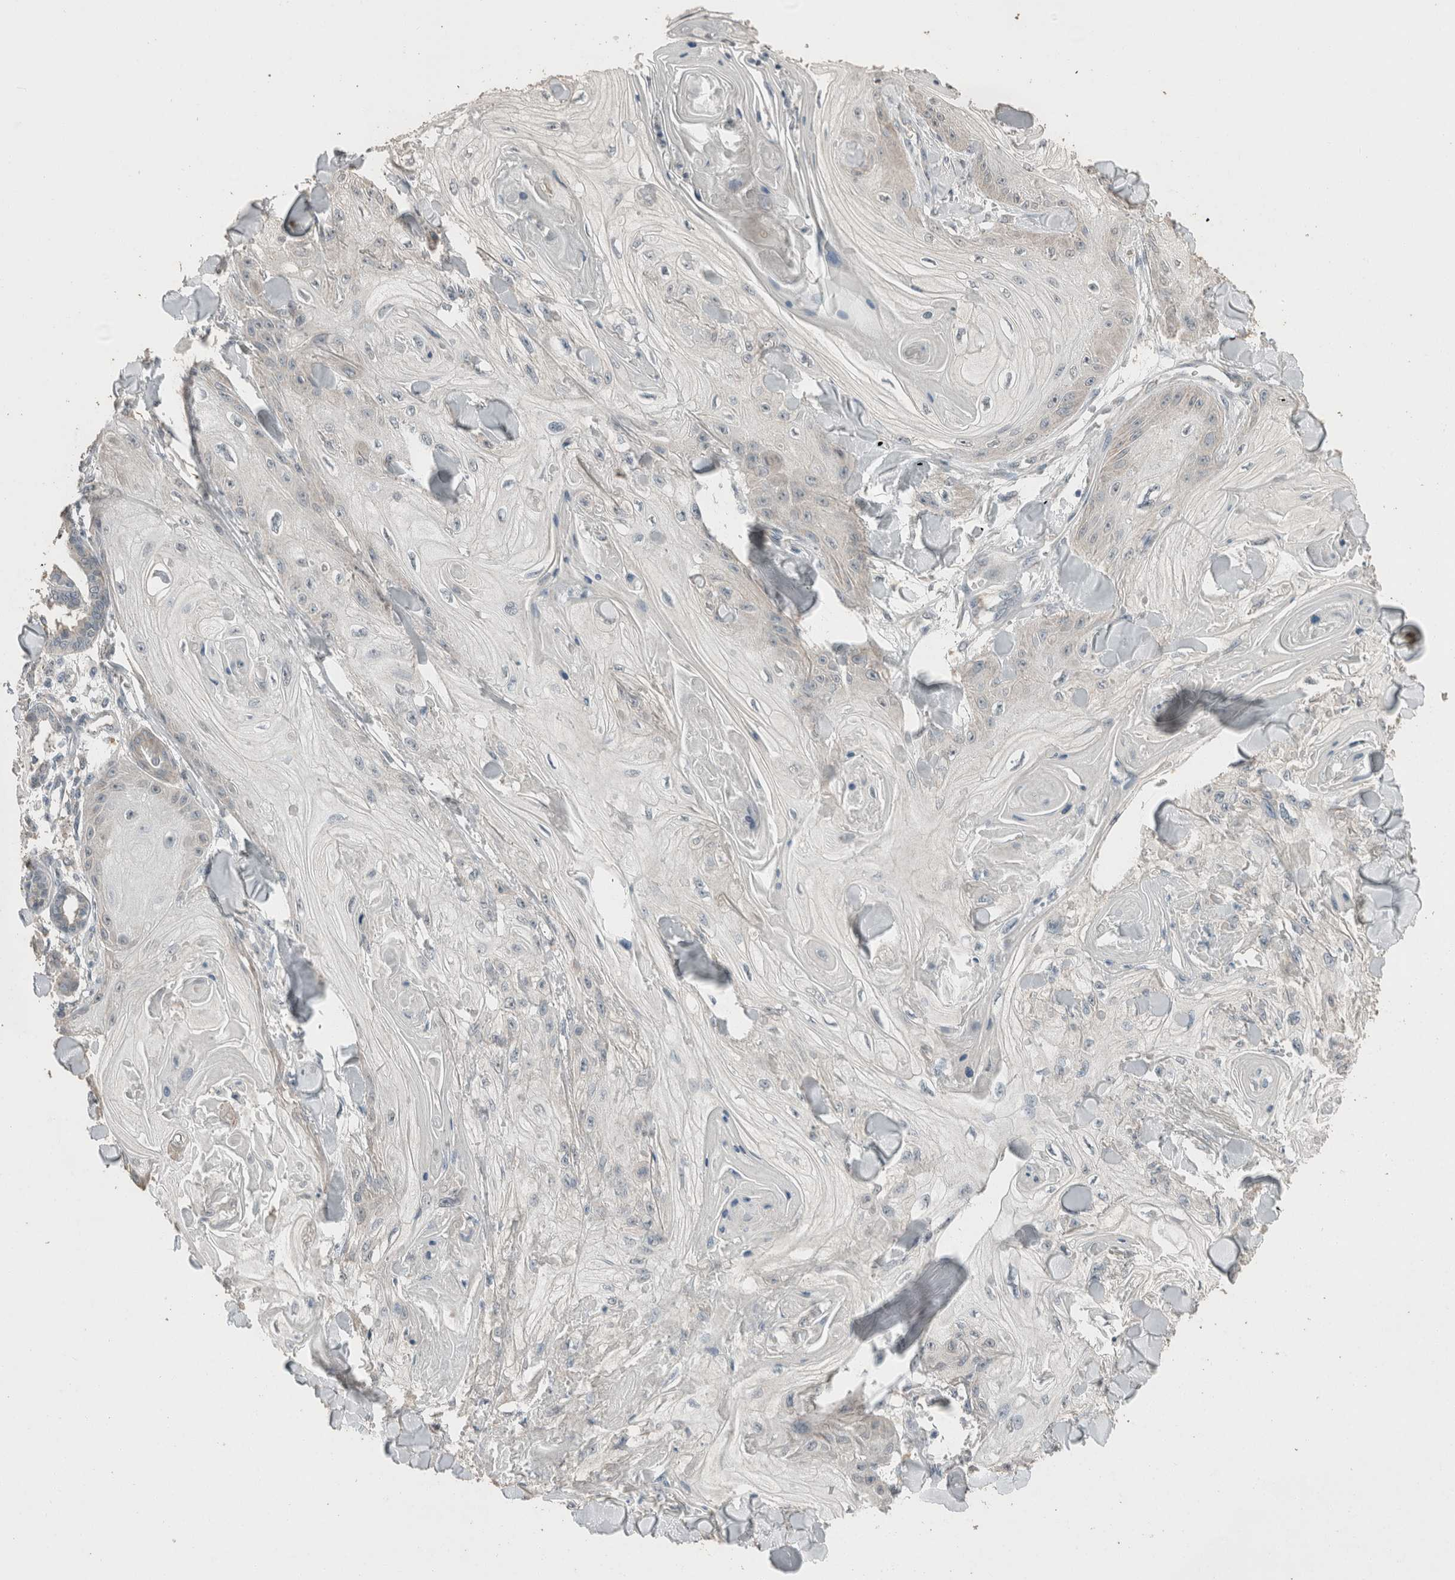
{"staining": {"intensity": "negative", "quantity": "none", "location": "none"}, "tissue": "skin cancer", "cell_type": "Tumor cells", "image_type": "cancer", "snomed": [{"axis": "morphology", "description": "Squamous cell carcinoma, NOS"}, {"axis": "topography", "description": "Skin"}], "caption": "Immunohistochemistry image of human skin cancer (squamous cell carcinoma) stained for a protein (brown), which reveals no staining in tumor cells.", "gene": "ACVR2B", "patient": {"sex": "male", "age": 74}}